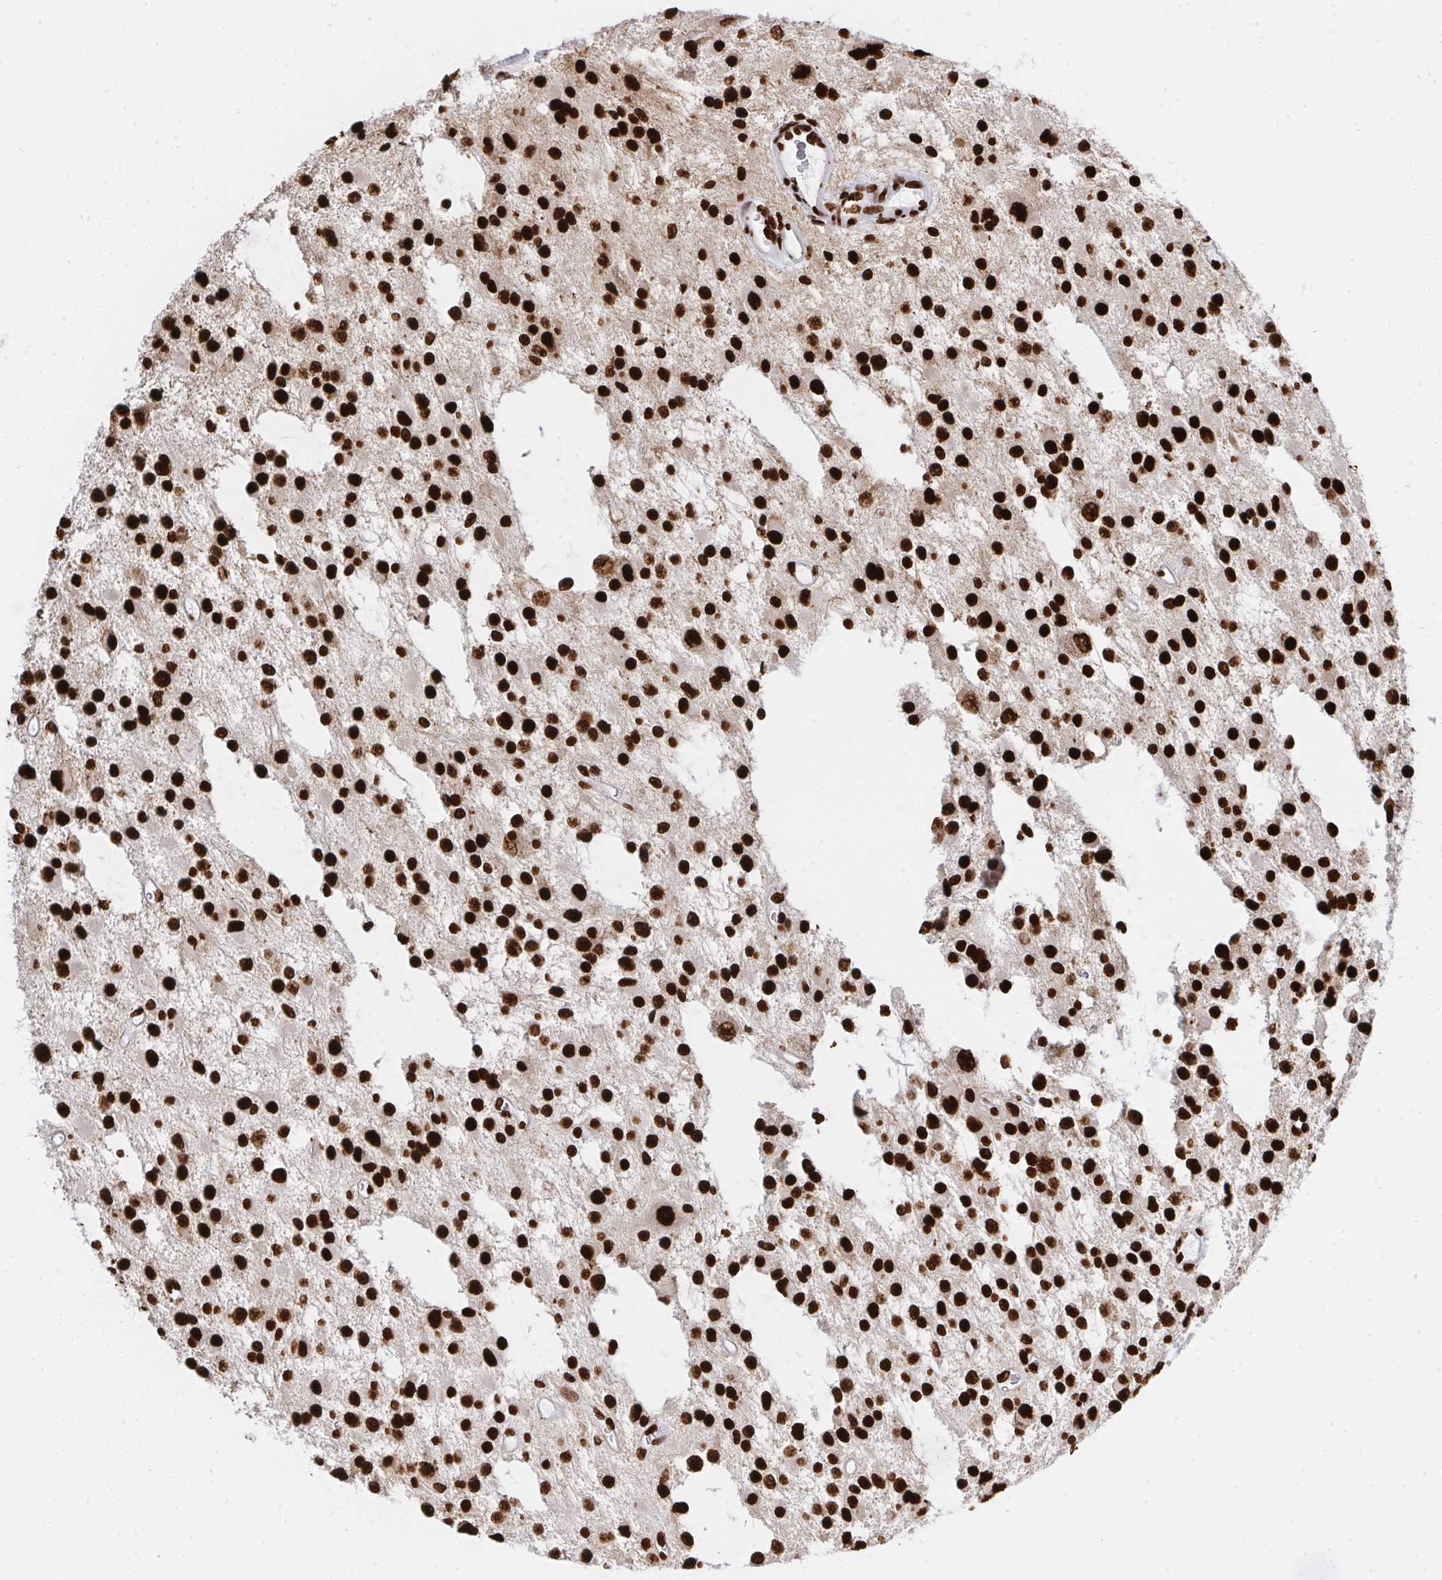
{"staining": {"intensity": "strong", "quantity": ">75%", "location": "nuclear"}, "tissue": "glioma", "cell_type": "Tumor cells", "image_type": "cancer", "snomed": [{"axis": "morphology", "description": "Glioma, malignant, Low grade"}, {"axis": "topography", "description": "Brain"}], "caption": "This histopathology image reveals IHC staining of malignant glioma (low-grade), with high strong nuclear staining in about >75% of tumor cells.", "gene": "HNRNPL", "patient": {"sex": "male", "age": 43}}